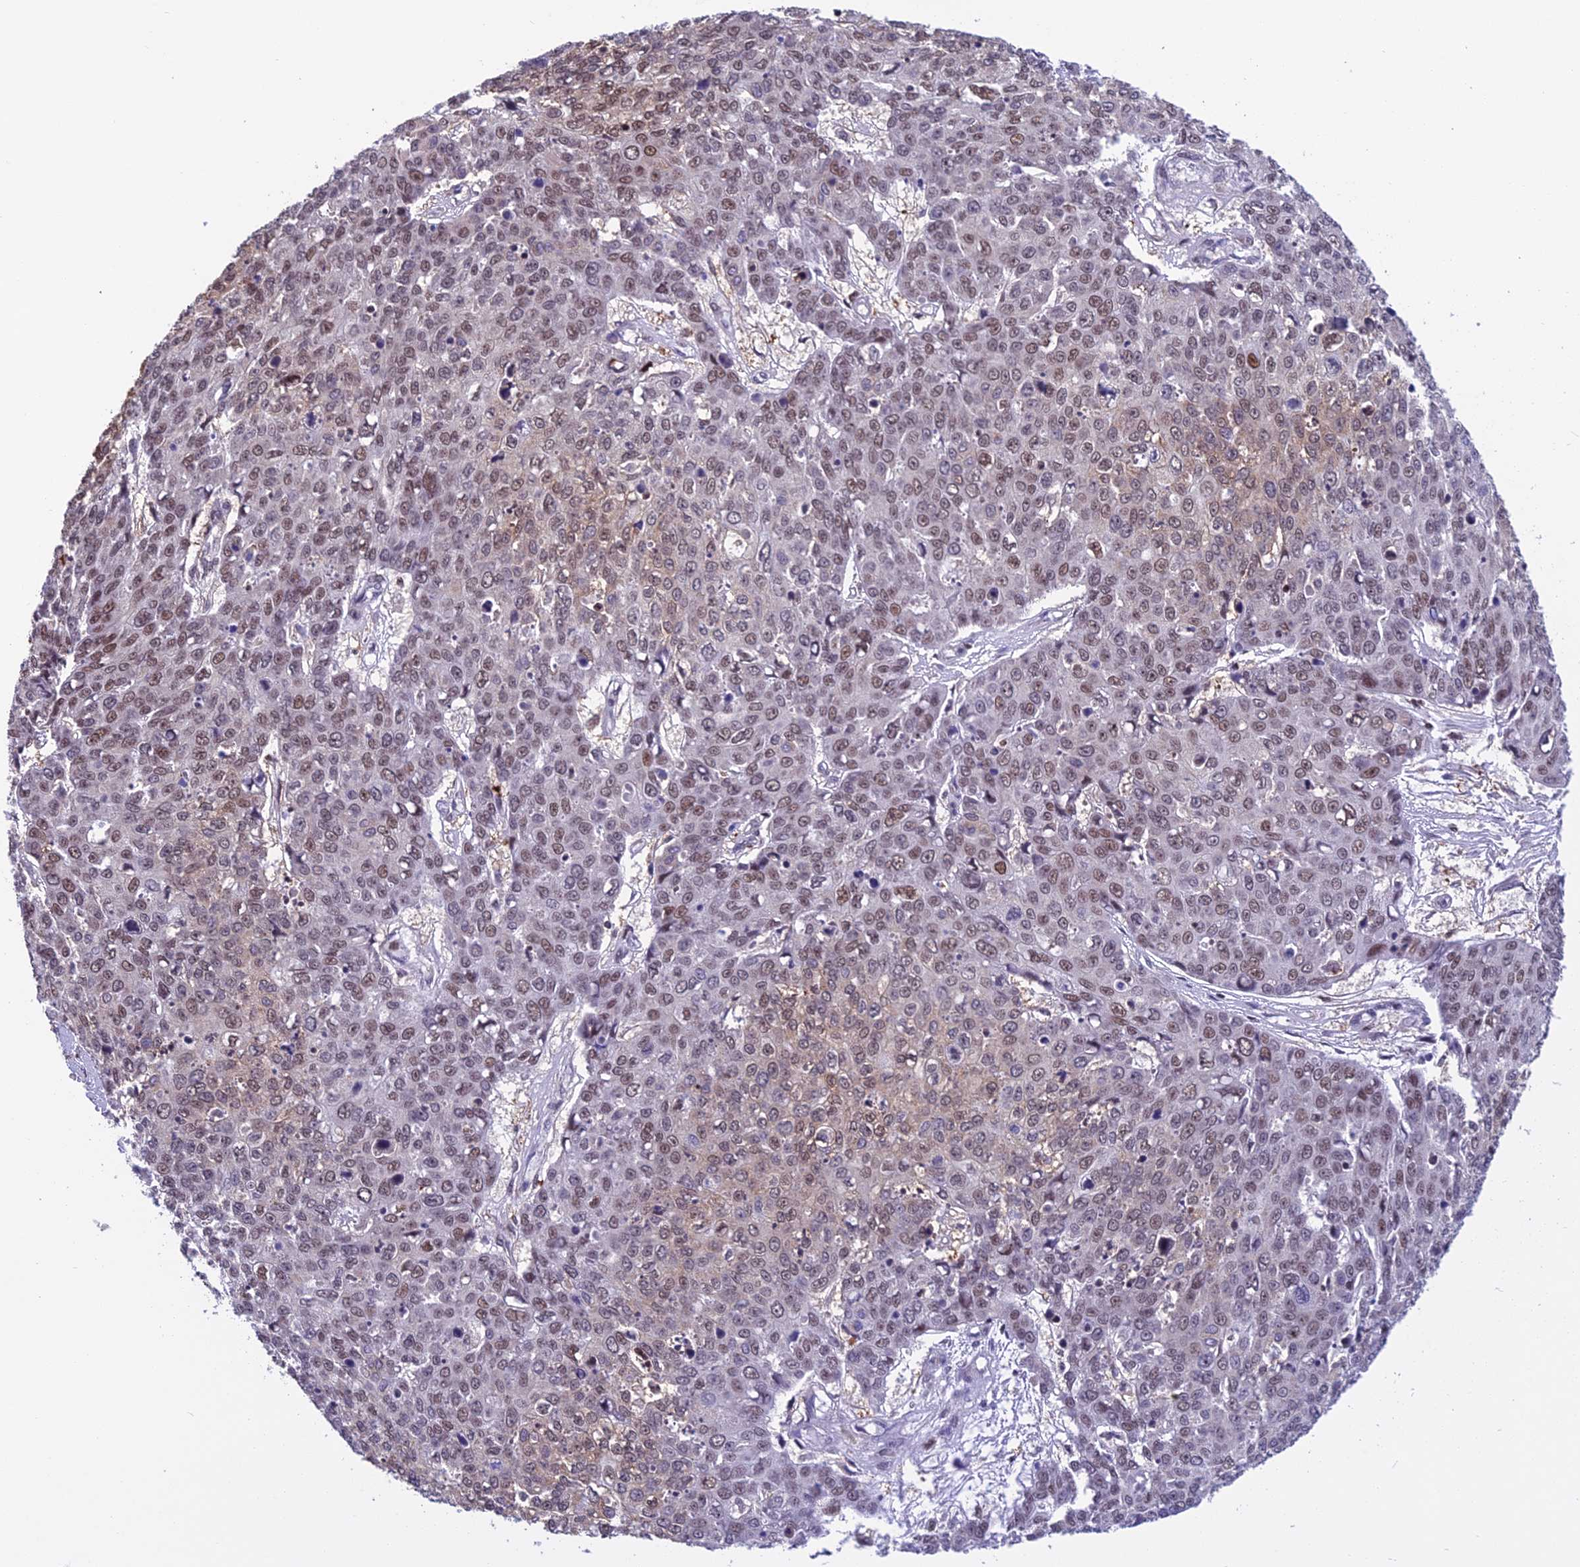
{"staining": {"intensity": "weak", "quantity": "25%-75%", "location": "nuclear"}, "tissue": "skin cancer", "cell_type": "Tumor cells", "image_type": "cancer", "snomed": [{"axis": "morphology", "description": "Normal tissue, NOS"}, {"axis": "morphology", "description": "Squamous cell carcinoma, NOS"}, {"axis": "topography", "description": "Skin"}], "caption": "The immunohistochemical stain highlights weak nuclear staining in tumor cells of skin cancer tissue.", "gene": "MIS12", "patient": {"sex": "male", "age": 72}}